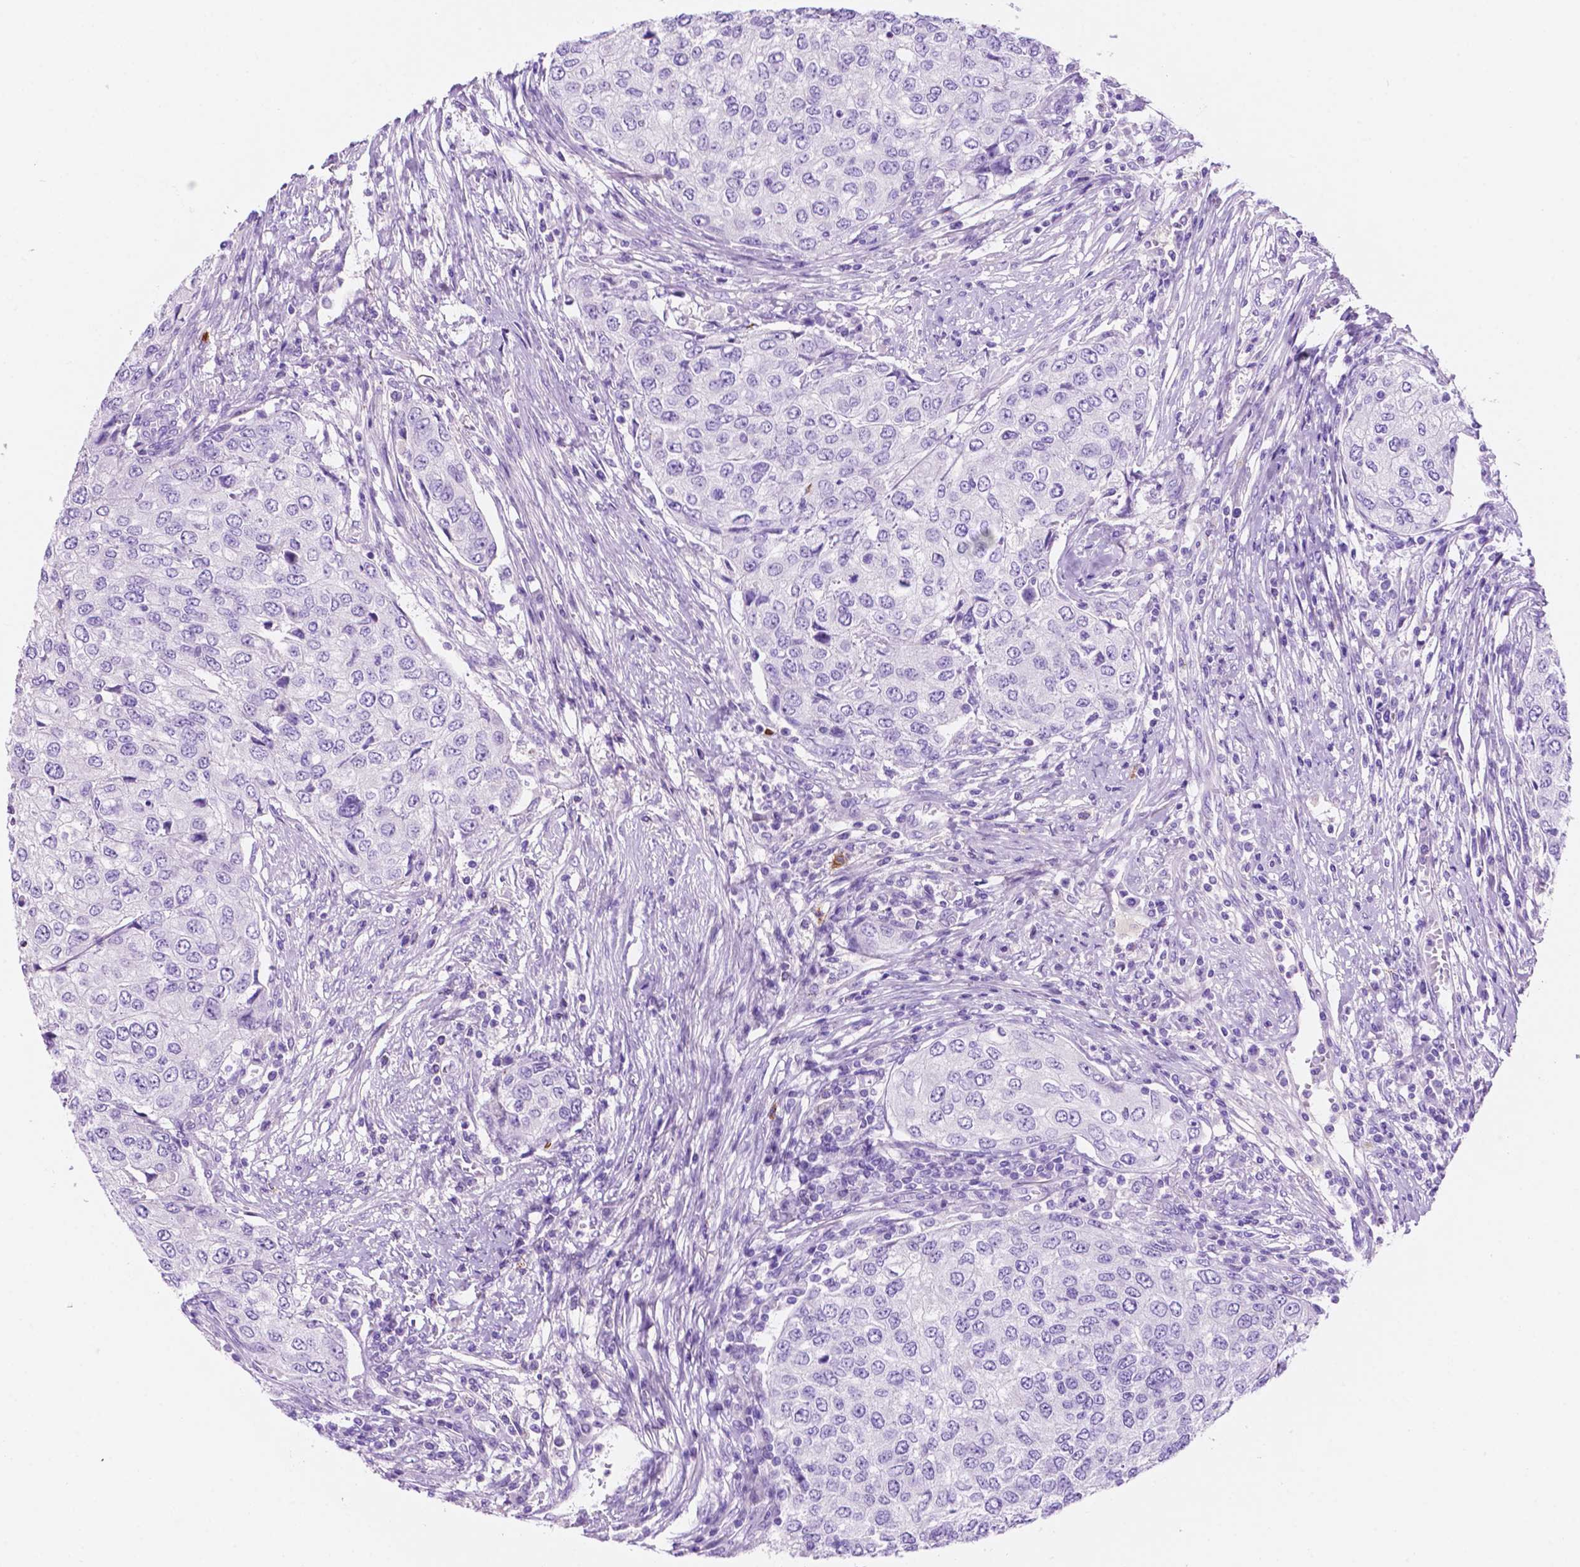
{"staining": {"intensity": "negative", "quantity": "none", "location": "none"}, "tissue": "urothelial cancer", "cell_type": "Tumor cells", "image_type": "cancer", "snomed": [{"axis": "morphology", "description": "Urothelial carcinoma, High grade"}, {"axis": "topography", "description": "Urinary bladder"}], "caption": "Urothelial cancer was stained to show a protein in brown. There is no significant expression in tumor cells.", "gene": "FOXB2", "patient": {"sex": "female", "age": 78}}